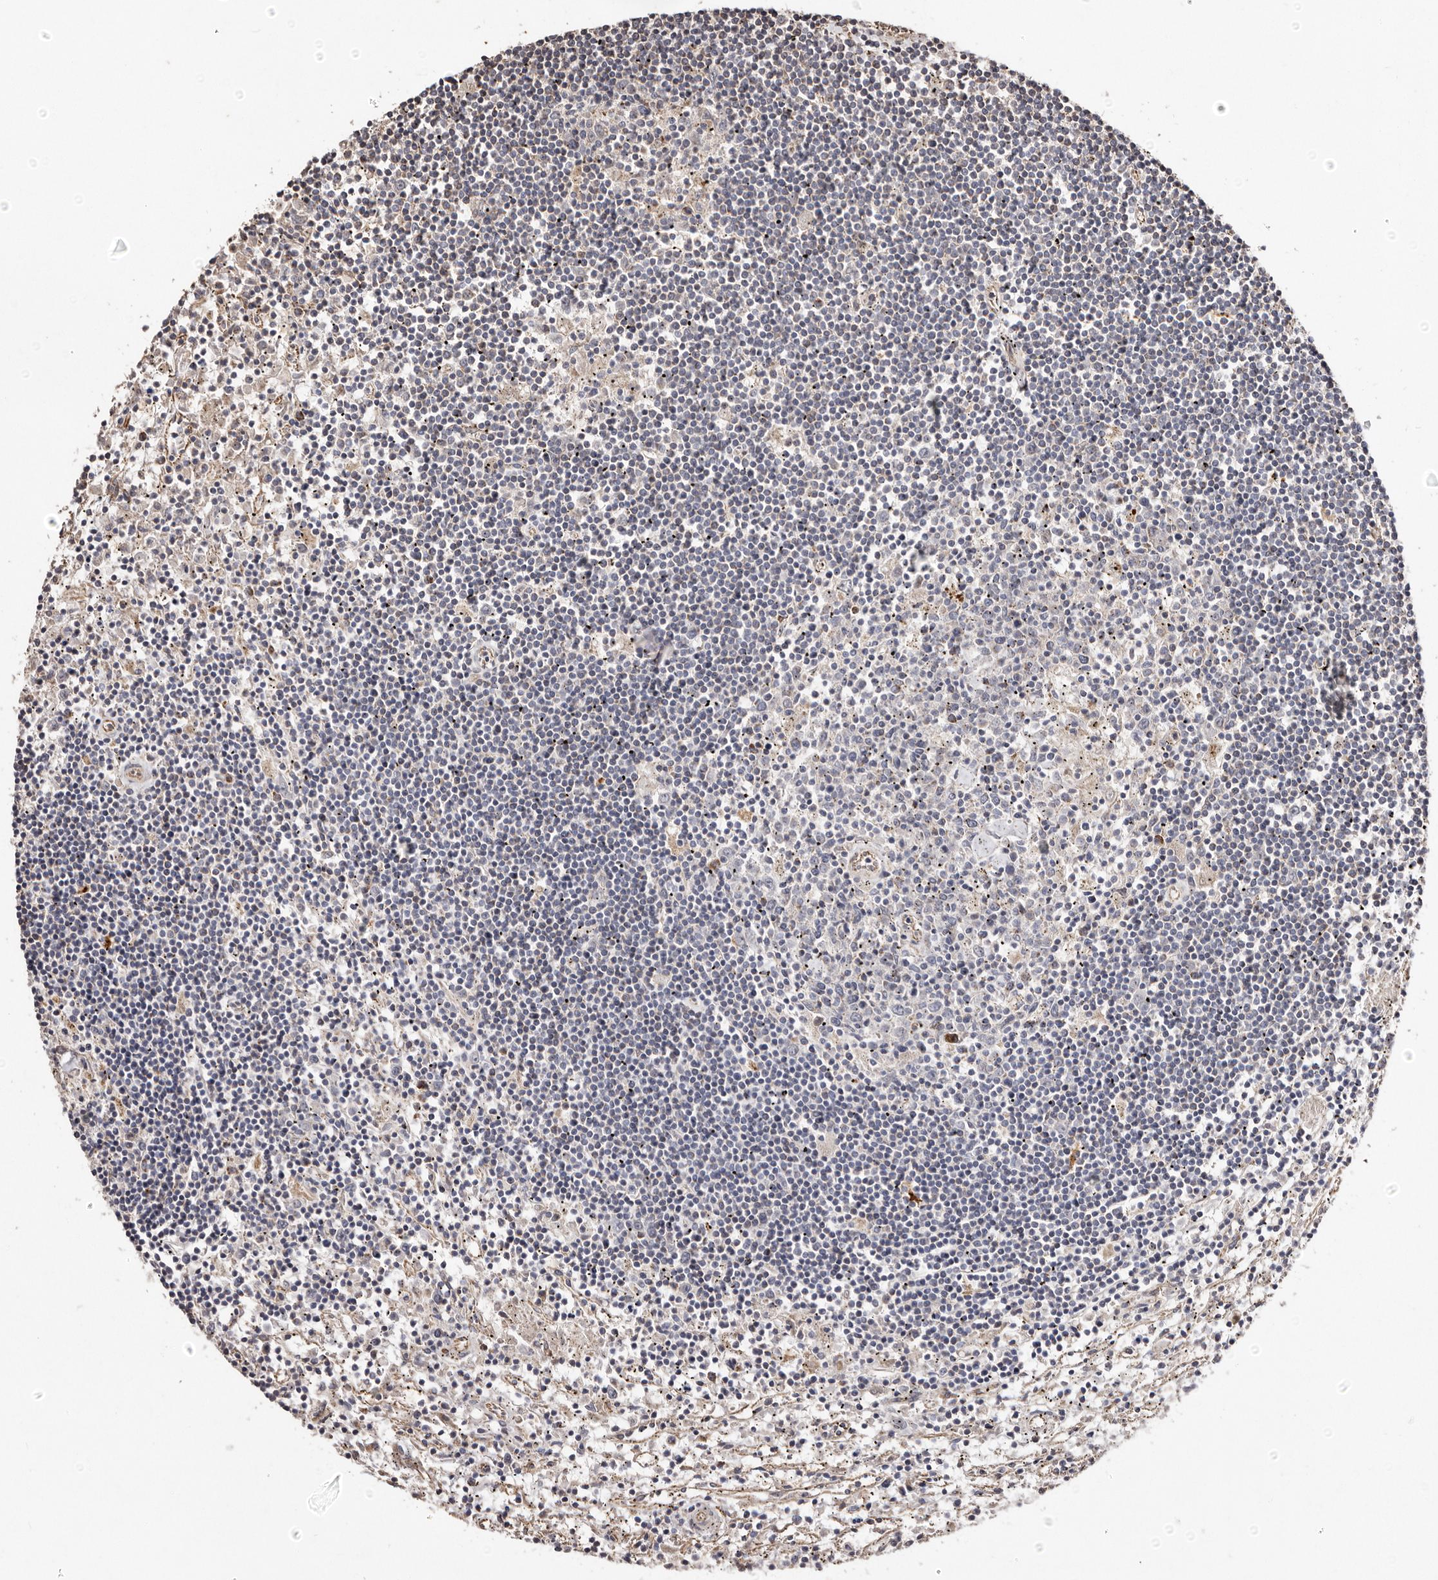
{"staining": {"intensity": "negative", "quantity": "none", "location": "none"}, "tissue": "lymphoma", "cell_type": "Tumor cells", "image_type": "cancer", "snomed": [{"axis": "morphology", "description": "Malignant lymphoma, non-Hodgkin's type, Low grade"}, {"axis": "topography", "description": "Spleen"}], "caption": "Tumor cells are negative for brown protein staining in lymphoma.", "gene": "MACC1", "patient": {"sex": "male", "age": 76}}